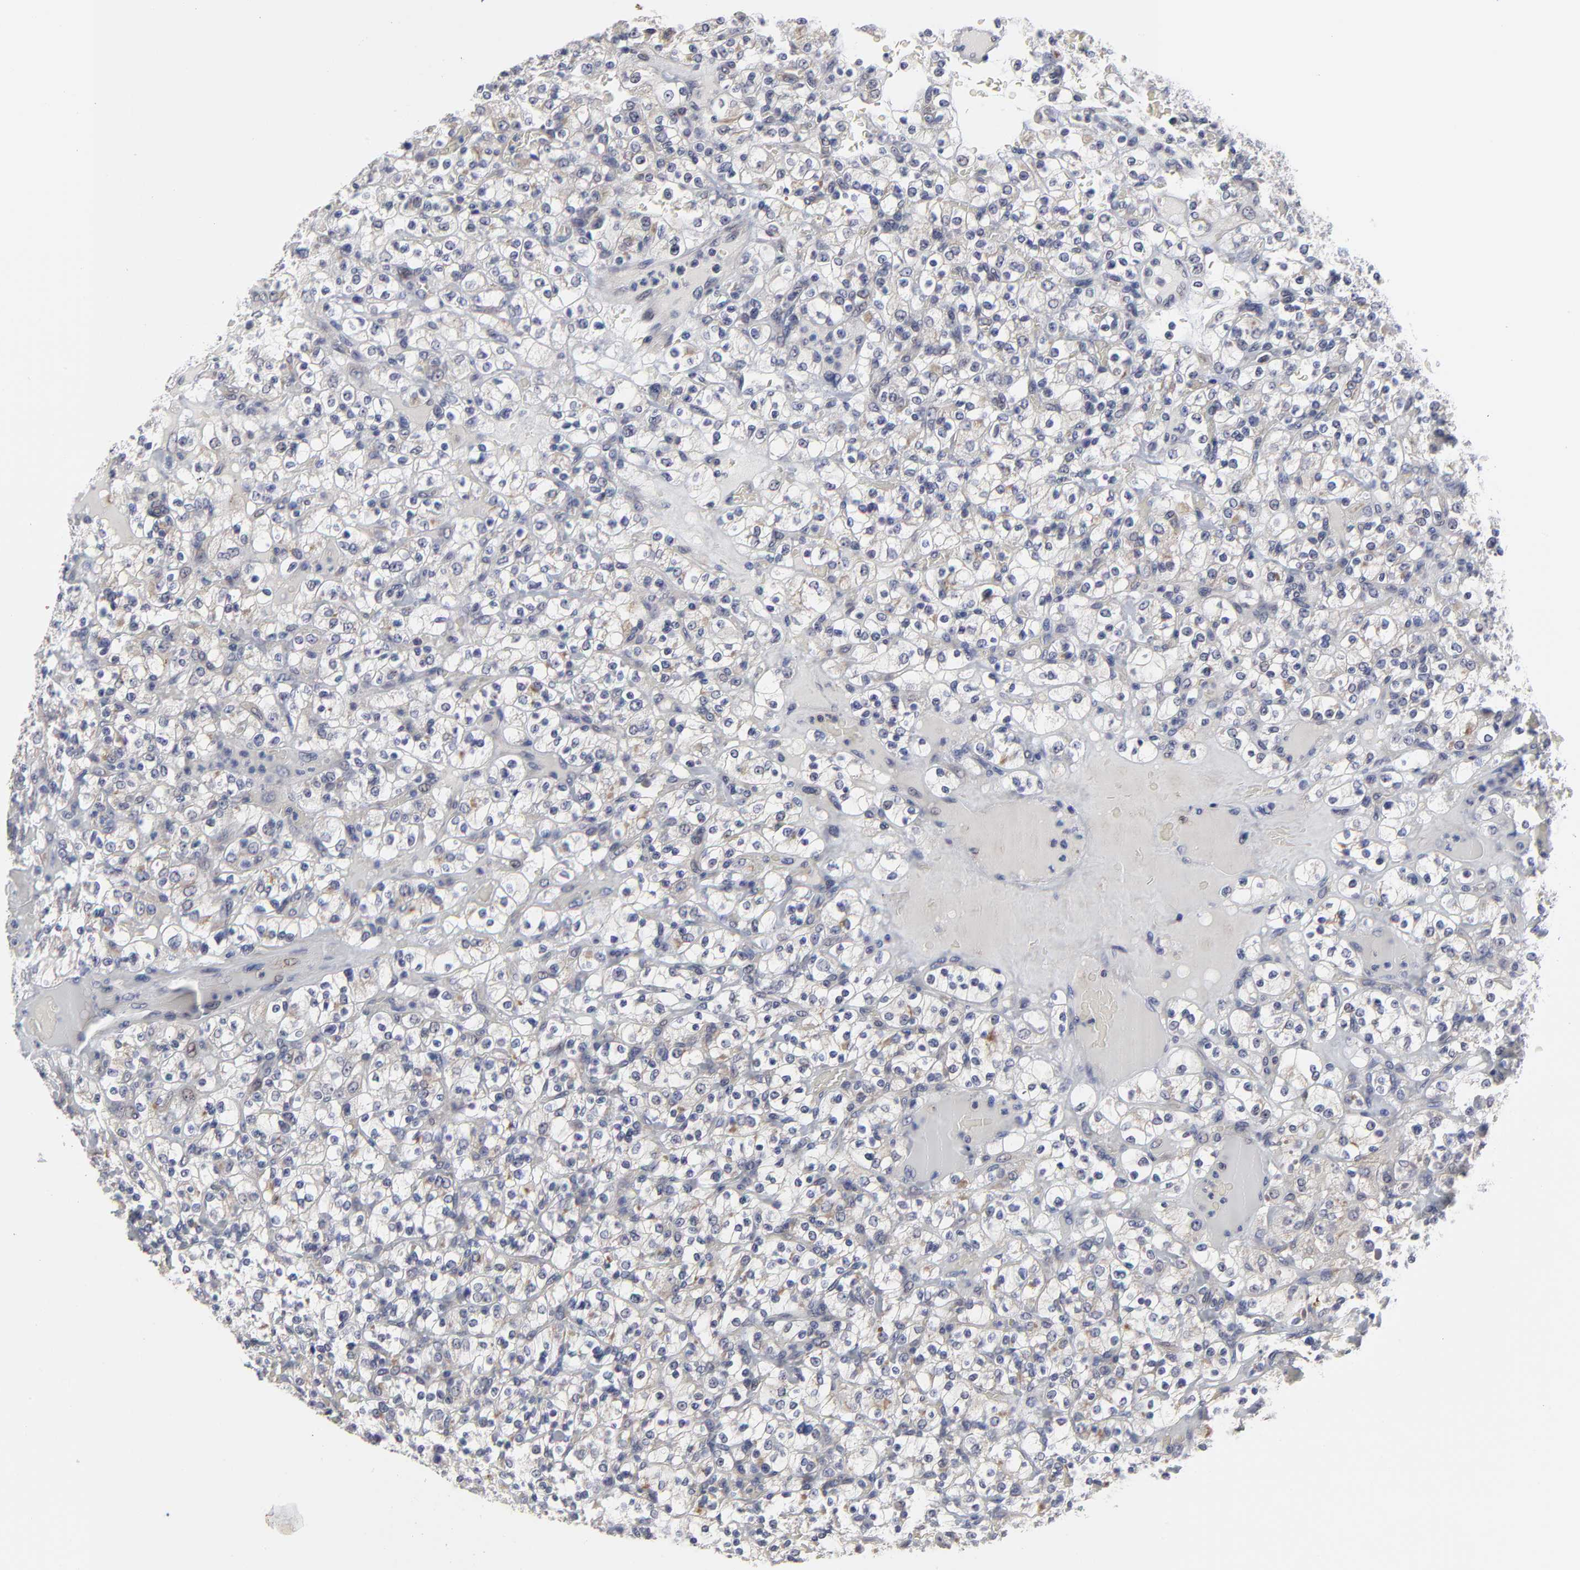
{"staining": {"intensity": "negative", "quantity": "none", "location": "none"}, "tissue": "renal cancer", "cell_type": "Tumor cells", "image_type": "cancer", "snomed": [{"axis": "morphology", "description": "Normal tissue, NOS"}, {"axis": "morphology", "description": "Adenocarcinoma, NOS"}, {"axis": "topography", "description": "Kidney"}], "caption": "Protein analysis of renal adenocarcinoma reveals no significant positivity in tumor cells.", "gene": "MAGEA10", "patient": {"sex": "female", "age": 72}}